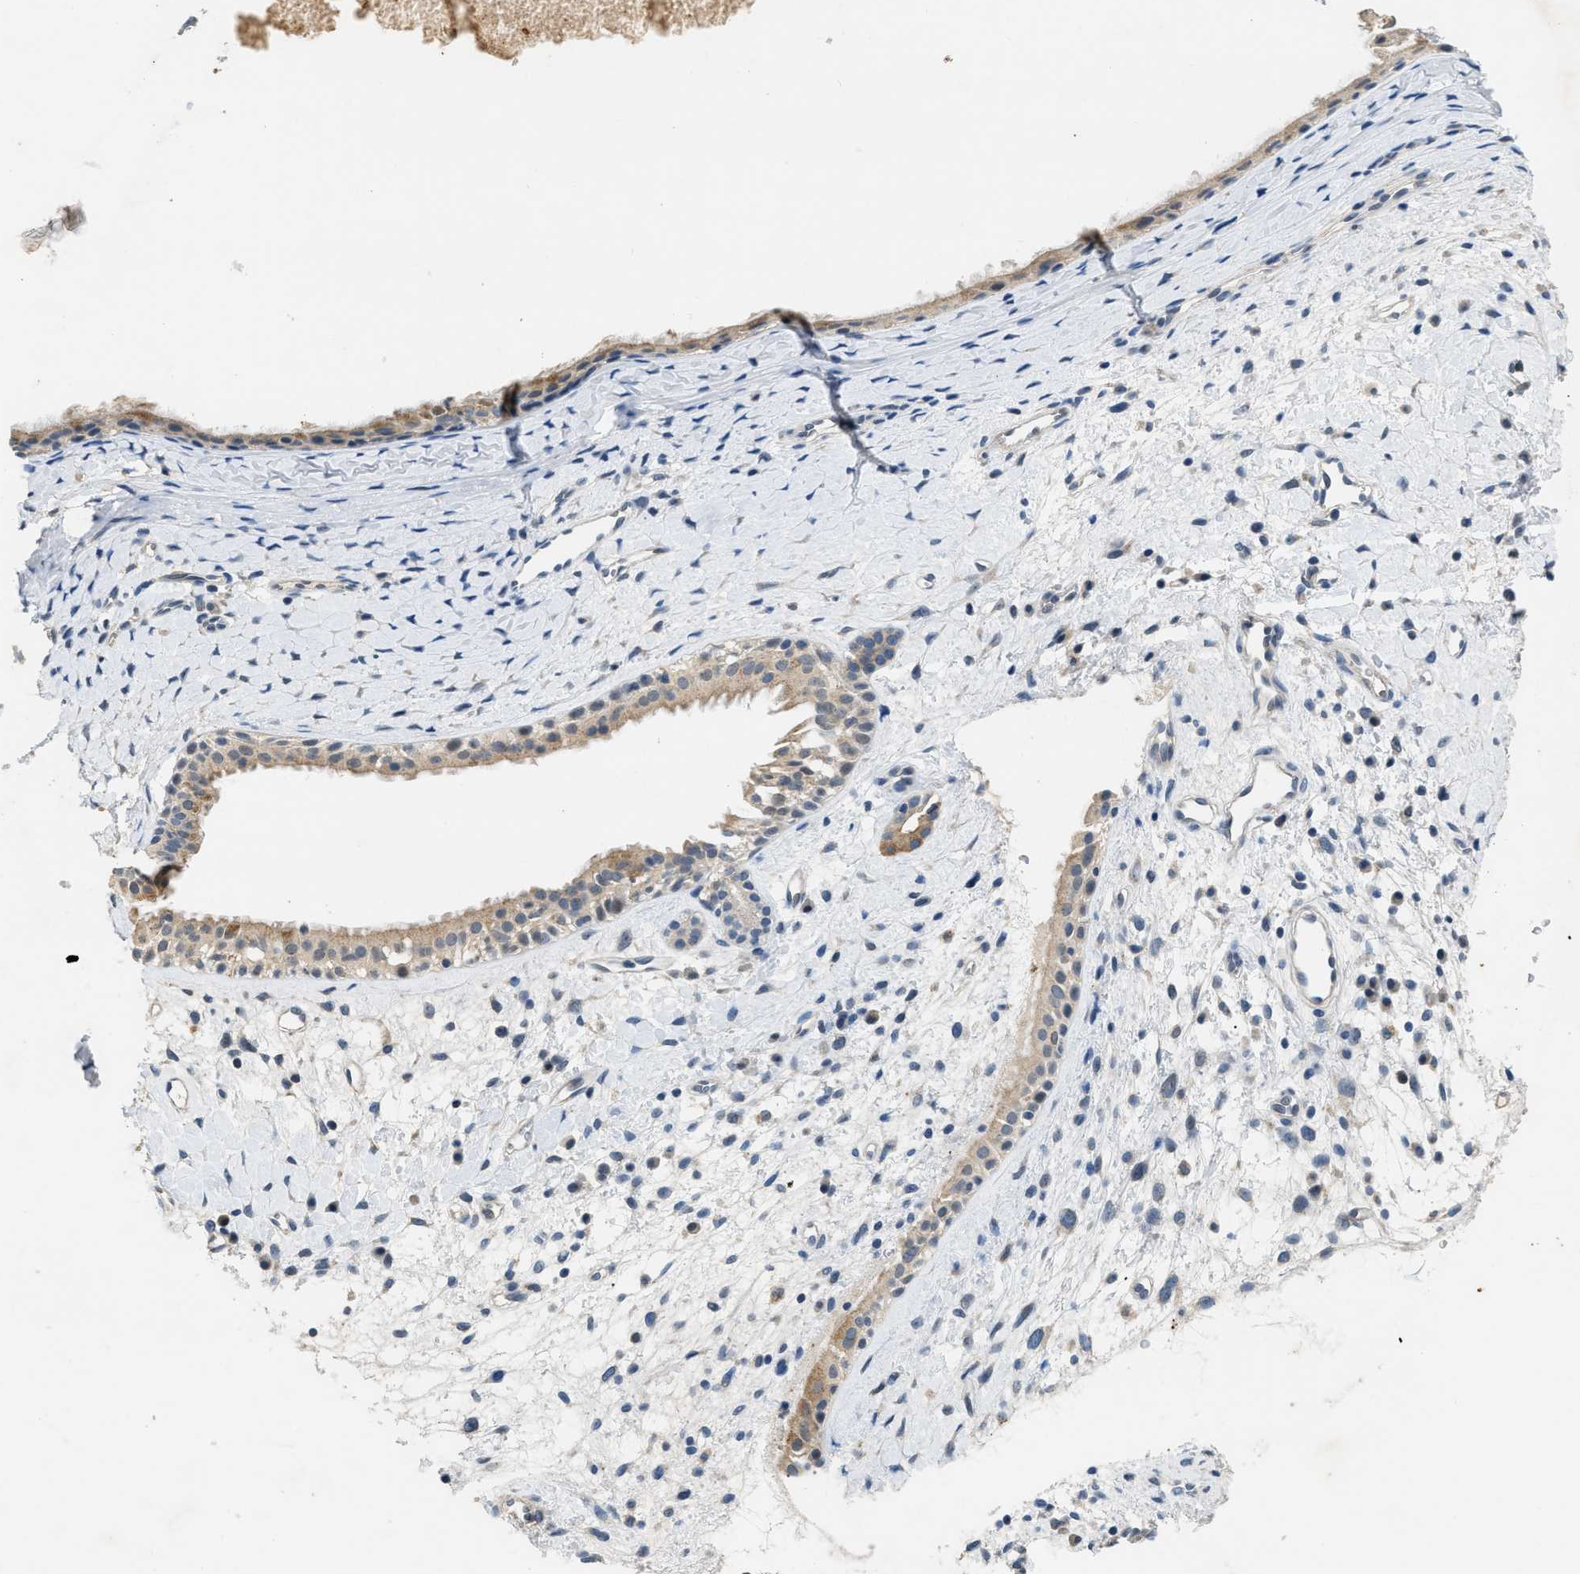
{"staining": {"intensity": "moderate", "quantity": ">75%", "location": "cytoplasmic/membranous"}, "tissue": "nasopharynx", "cell_type": "Respiratory epithelial cells", "image_type": "normal", "snomed": [{"axis": "morphology", "description": "Normal tissue, NOS"}, {"axis": "topography", "description": "Nasopharynx"}], "caption": "Moderate cytoplasmic/membranous staining for a protein is present in approximately >75% of respiratory epithelial cells of normal nasopharynx using IHC.", "gene": "TOMM34", "patient": {"sex": "male", "age": 22}}